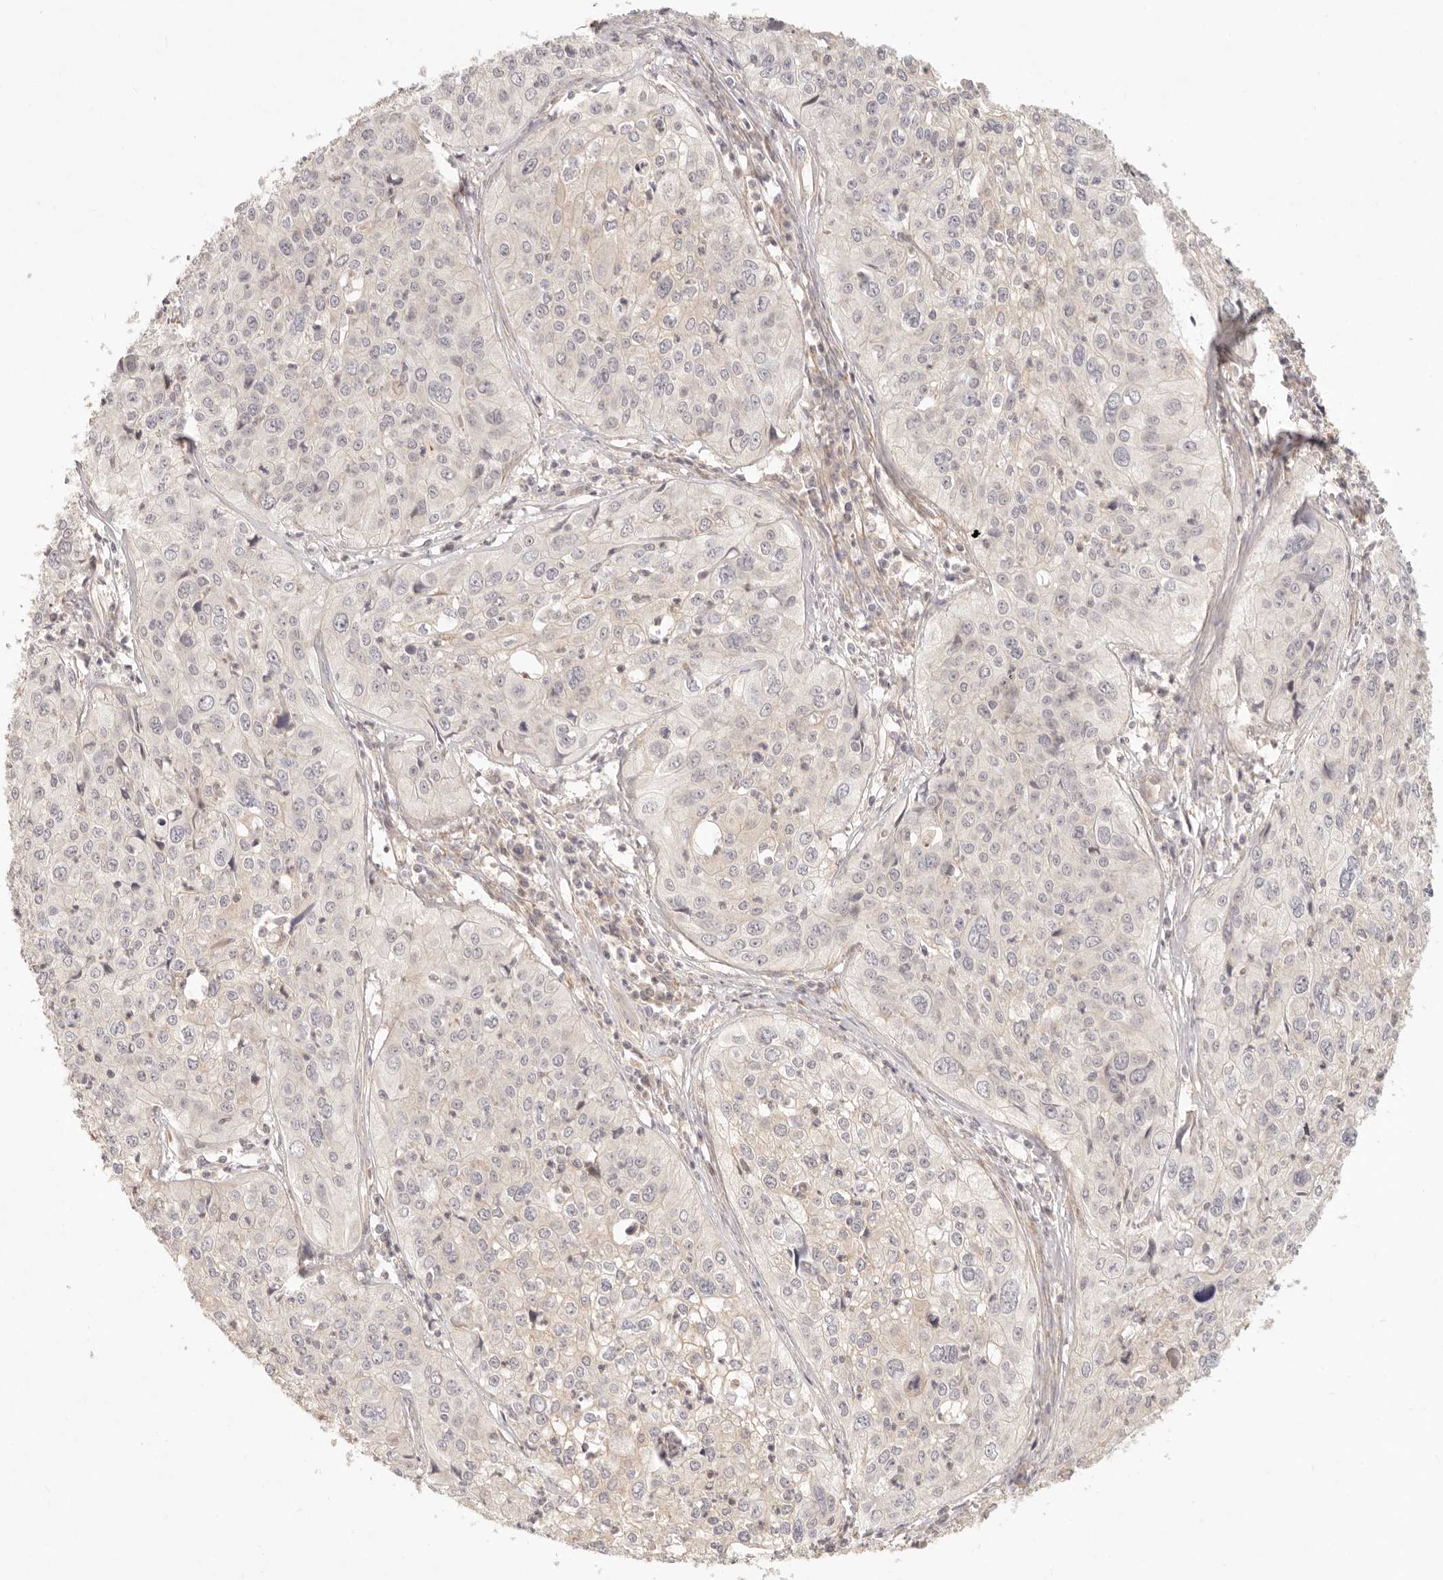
{"staining": {"intensity": "negative", "quantity": "none", "location": "none"}, "tissue": "cervical cancer", "cell_type": "Tumor cells", "image_type": "cancer", "snomed": [{"axis": "morphology", "description": "Squamous cell carcinoma, NOS"}, {"axis": "topography", "description": "Cervix"}], "caption": "DAB immunohistochemical staining of human squamous cell carcinoma (cervical) shows no significant expression in tumor cells.", "gene": "PPP1R3B", "patient": {"sex": "female", "age": 31}}